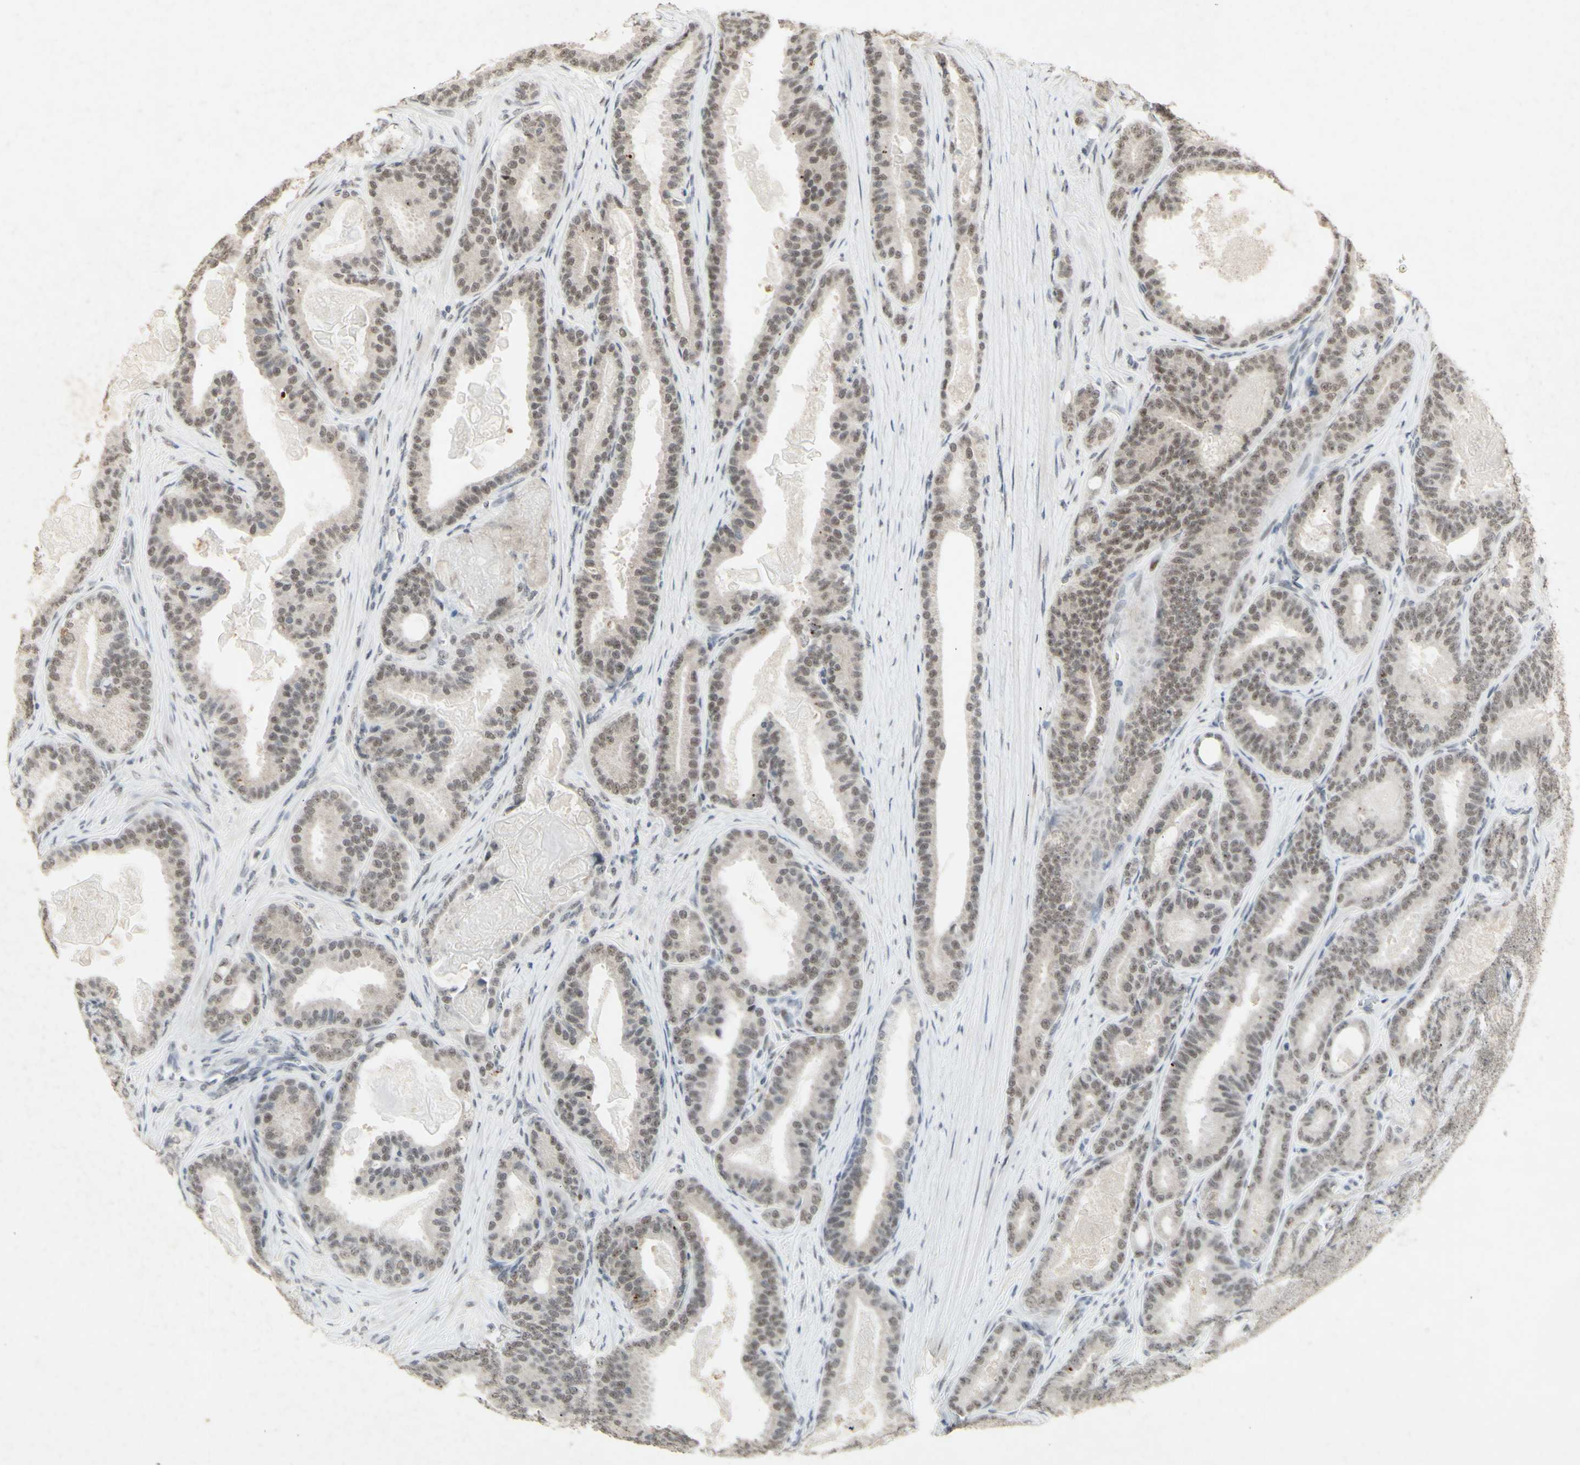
{"staining": {"intensity": "moderate", "quantity": ">75%", "location": "nuclear"}, "tissue": "prostate cancer", "cell_type": "Tumor cells", "image_type": "cancer", "snomed": [{"axis": "morphology", "description": "Adenocarcinoma, High grade"}, {"axis": "topography", "description": "Prostate"}], "caption": "Human prostate cancer (adenocarcinoma (high-grade)) stained with a brown dye displays moderate nuclear positive staining in approximately >75% of tumor cells.", "gene": "CENPB", "patient": {"sex": "male", "age": 60}}